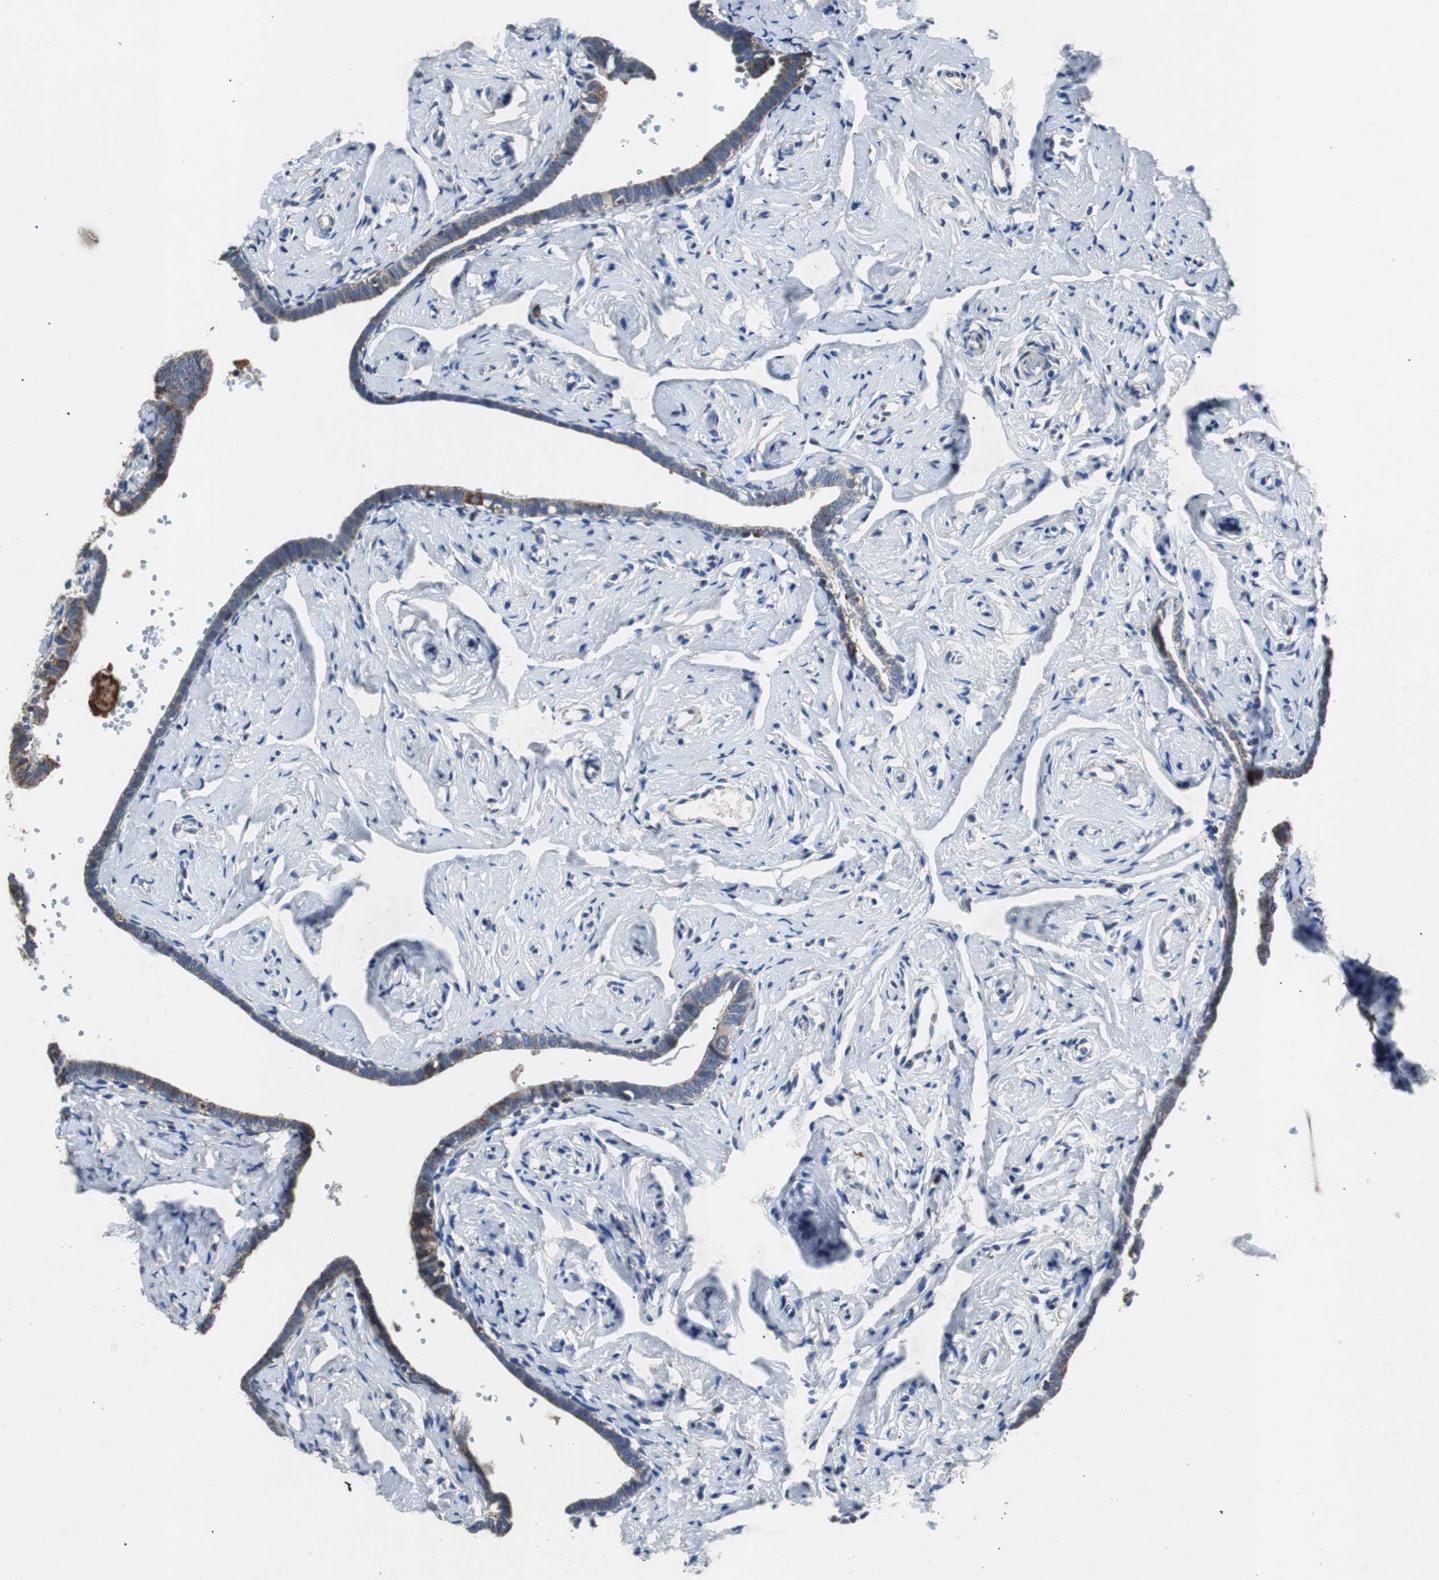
{"staining": {"intensity": "moderate", "quantity": "25%-75%", "location": "cytoplasmic/membranous"}, "tissue": "fallopian tube", "cell_type": "Glandular cells", "image_type": "normal", "snomed": [{"axis": "morphology", "description": "Normal tissue, NOS"}, {"axis": "topography", "description": "Fallopian tube"}], "caption": "The immunohistochemical stain shows moderate cytoplasmic/membranous expression in glandular cells of unremarkable fallopian tube. Immunohistochemistry (ihc) stains the protein in brown and the nuclei are stained blue.", "gene": "PITRM1", "patient": {"sex": "female", "age": 71}}